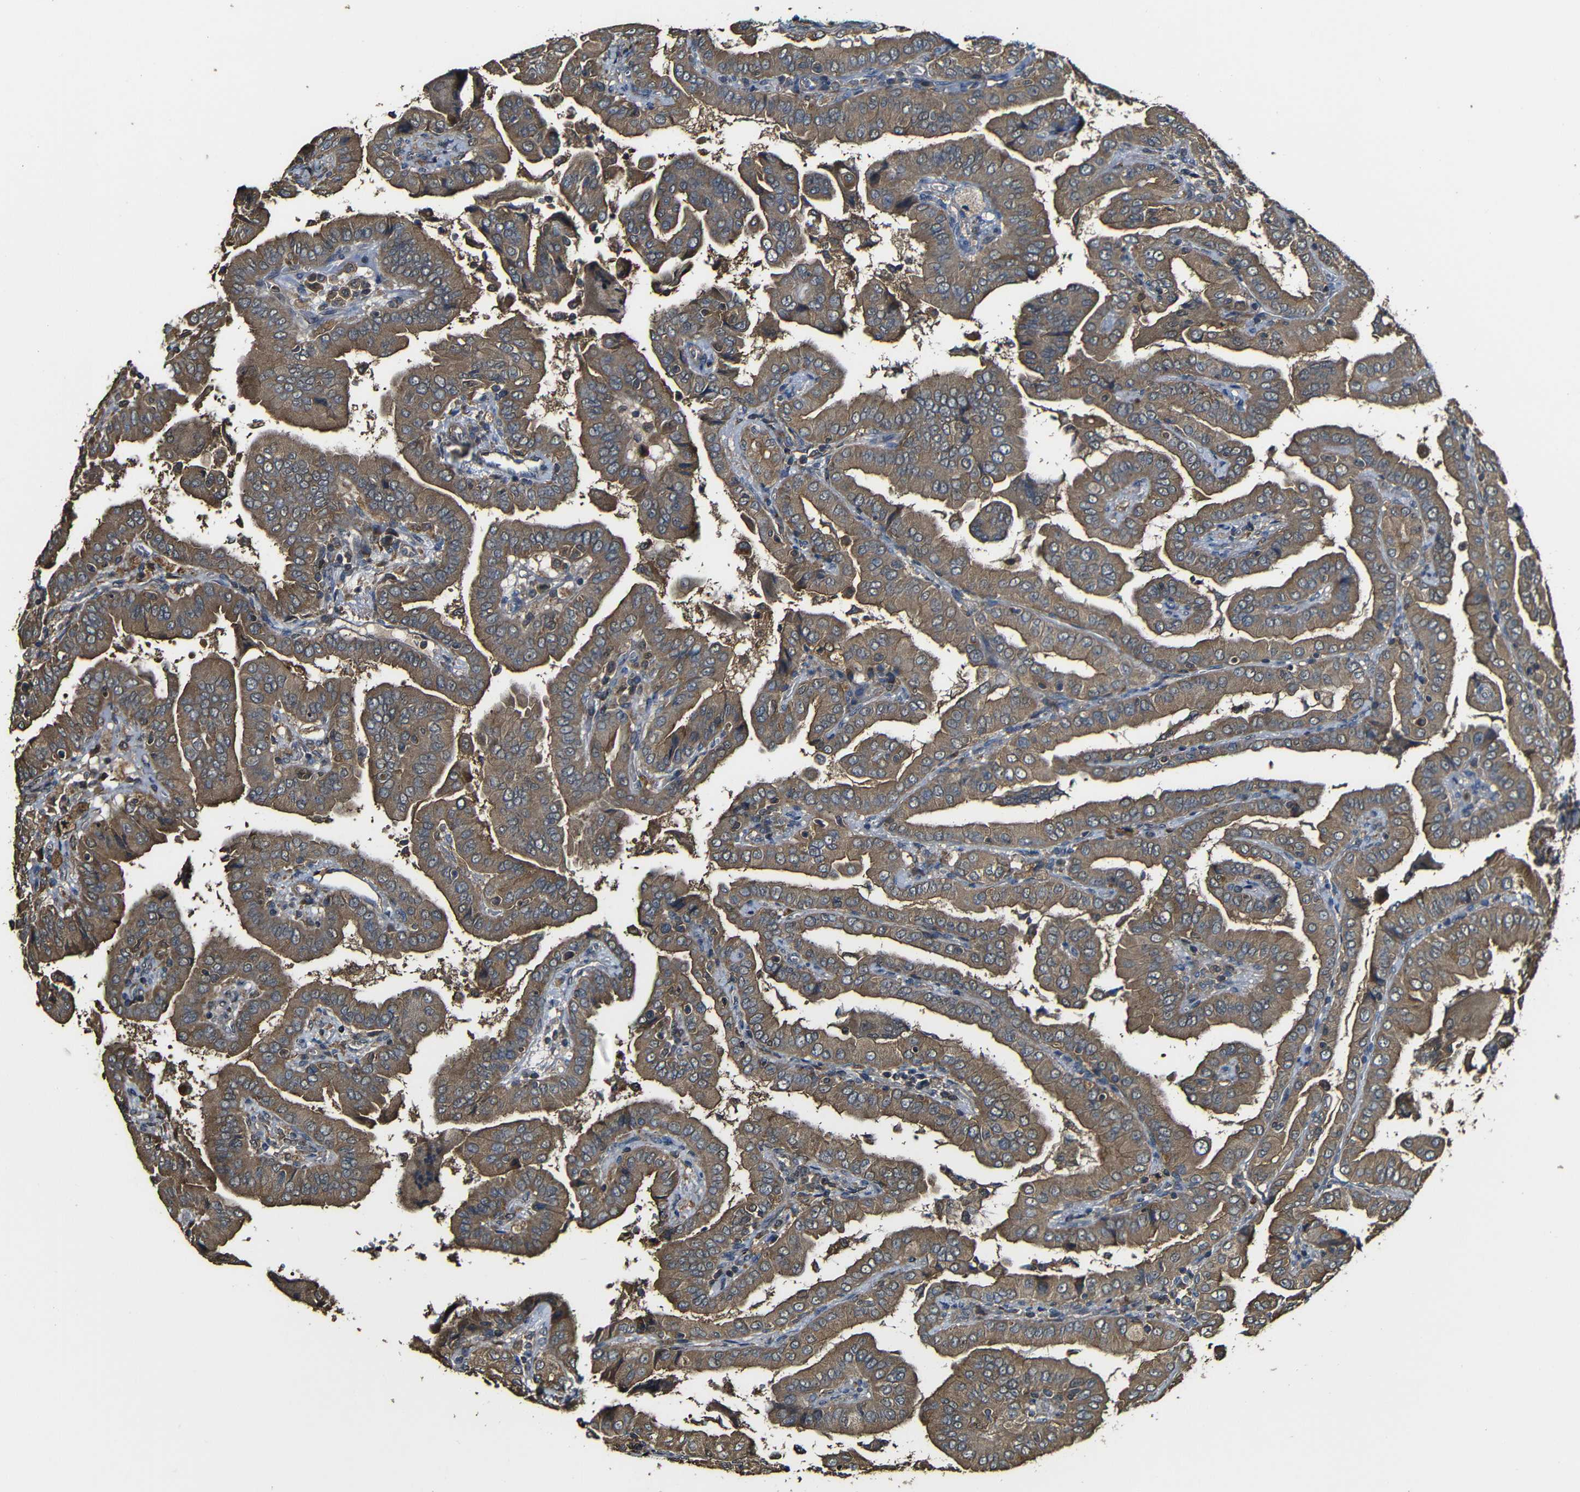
{"staining": {"intensity": "moderate", "quantity": ">75%", "location": "cytoplasmic/membranous"}, "tissue": "thyroid cancer", "cell_type": "Tumor cells", "image_type": "cancer", "snomed": [{"axis": "morphology", "description": "Papillary adenocarcinoma, NOS"}, {"axis": "topography", "description": "Thyroid gland"}], "caption": "Human papillary adenocarcinoma (thyroid) stained with a brown dye shows moderate cytoplasmic/membranous positive expression in approximately >75% of tumor cells.", "gene": "CASP8", "patient": {"sex": "male", "age": 33}}